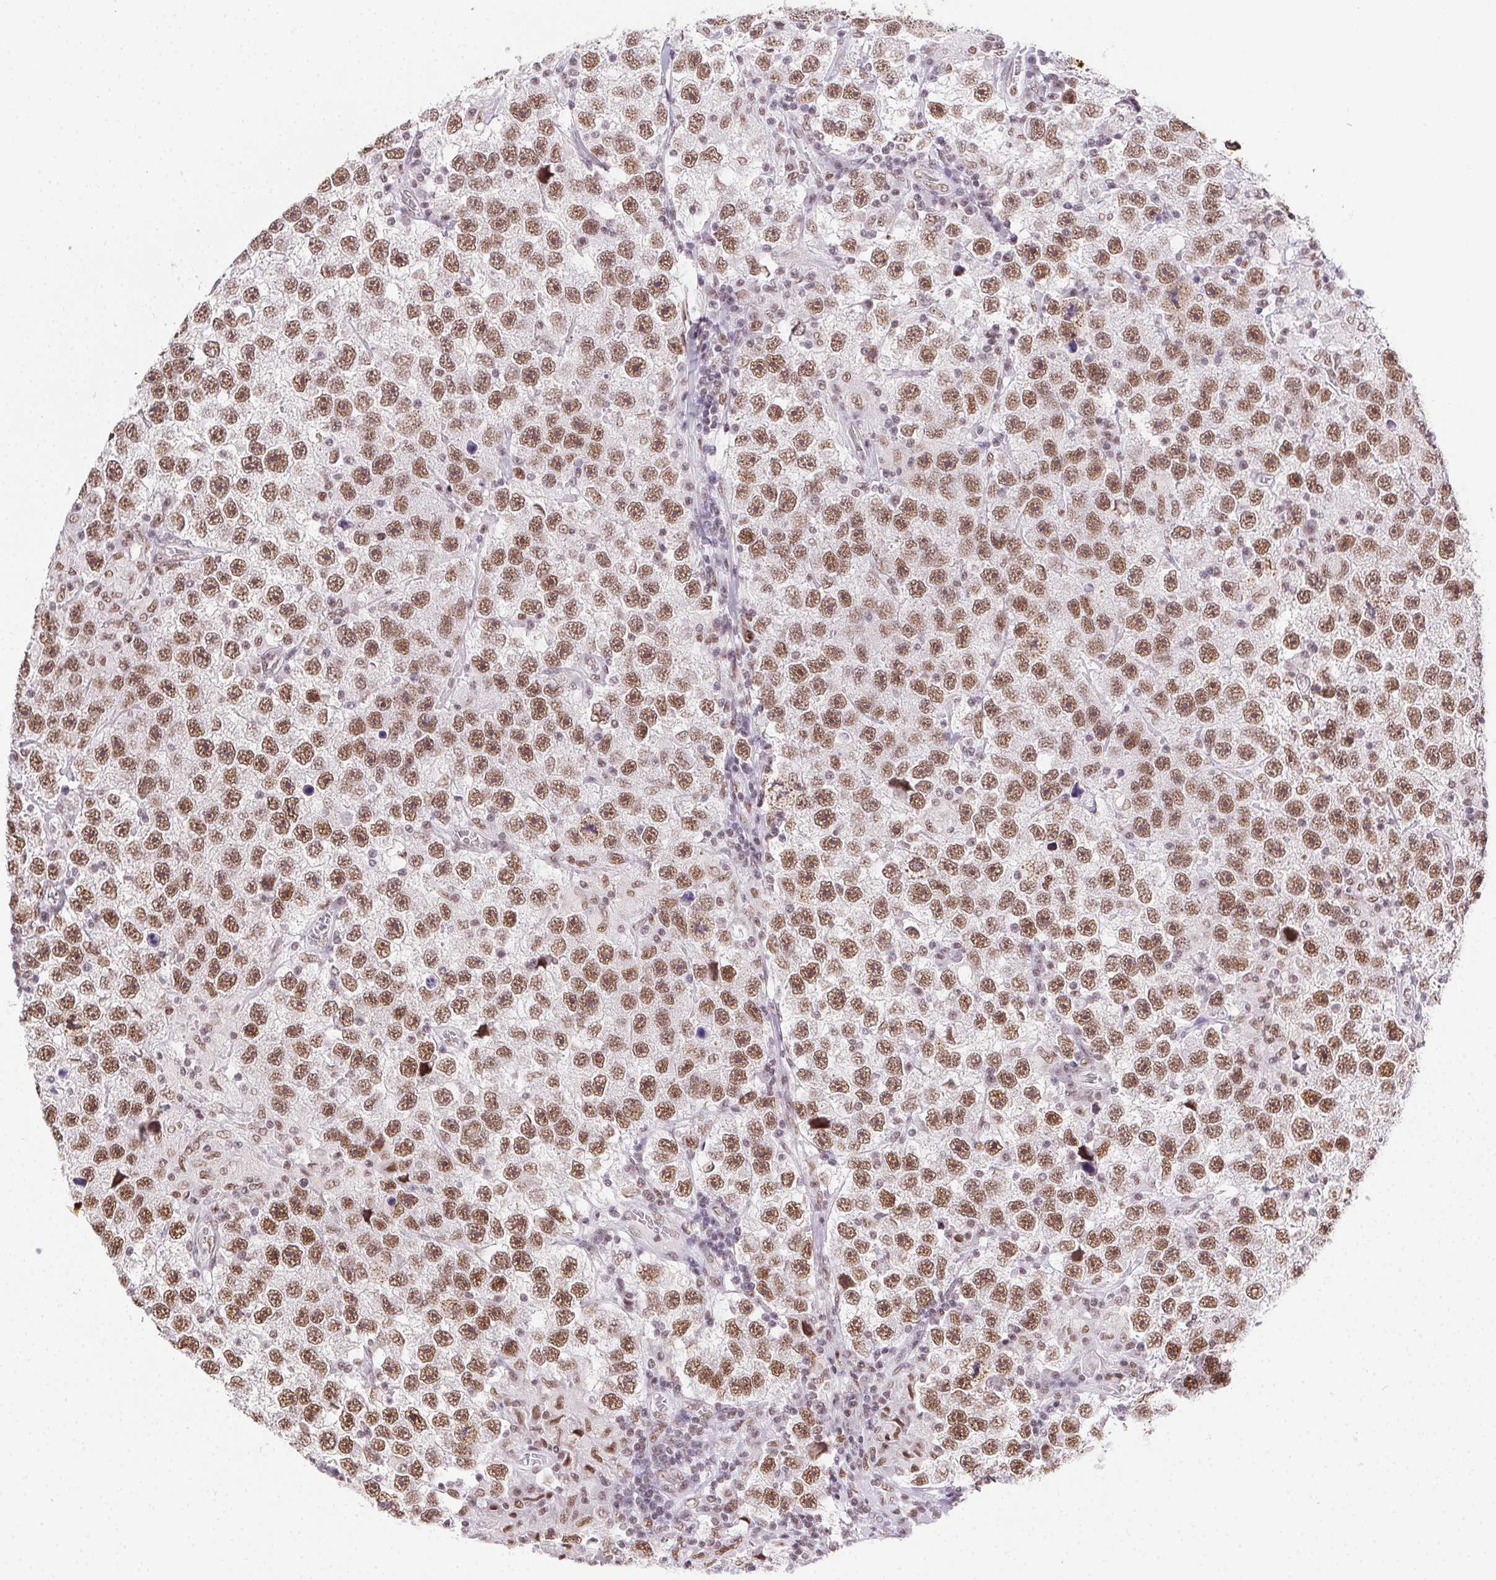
{"staining": {"intensity": "moderate", "quantity": ">75%", "location": "nuclear"}, "tissue": "testis cancer", "cell_type": "Tumor cells", "image_type": "cancer", "snomed": [{"axis": "morphology", "description": "Seminoma, NOS"}, {"axis": "topography", "description": "Testis"}], "caption": "Brown immunohistochemical staining in seminoma (testis) reveals moderate nuclear positivity in about >75% of tumor cells. The staining was performed using DAB to visualize the protein expression in brown, while the nuclei were stained in blue with hematoxylin (Magnification: 20x).", "gene": "TRA2B", "patient": {"sex": "male", "age": 26}}